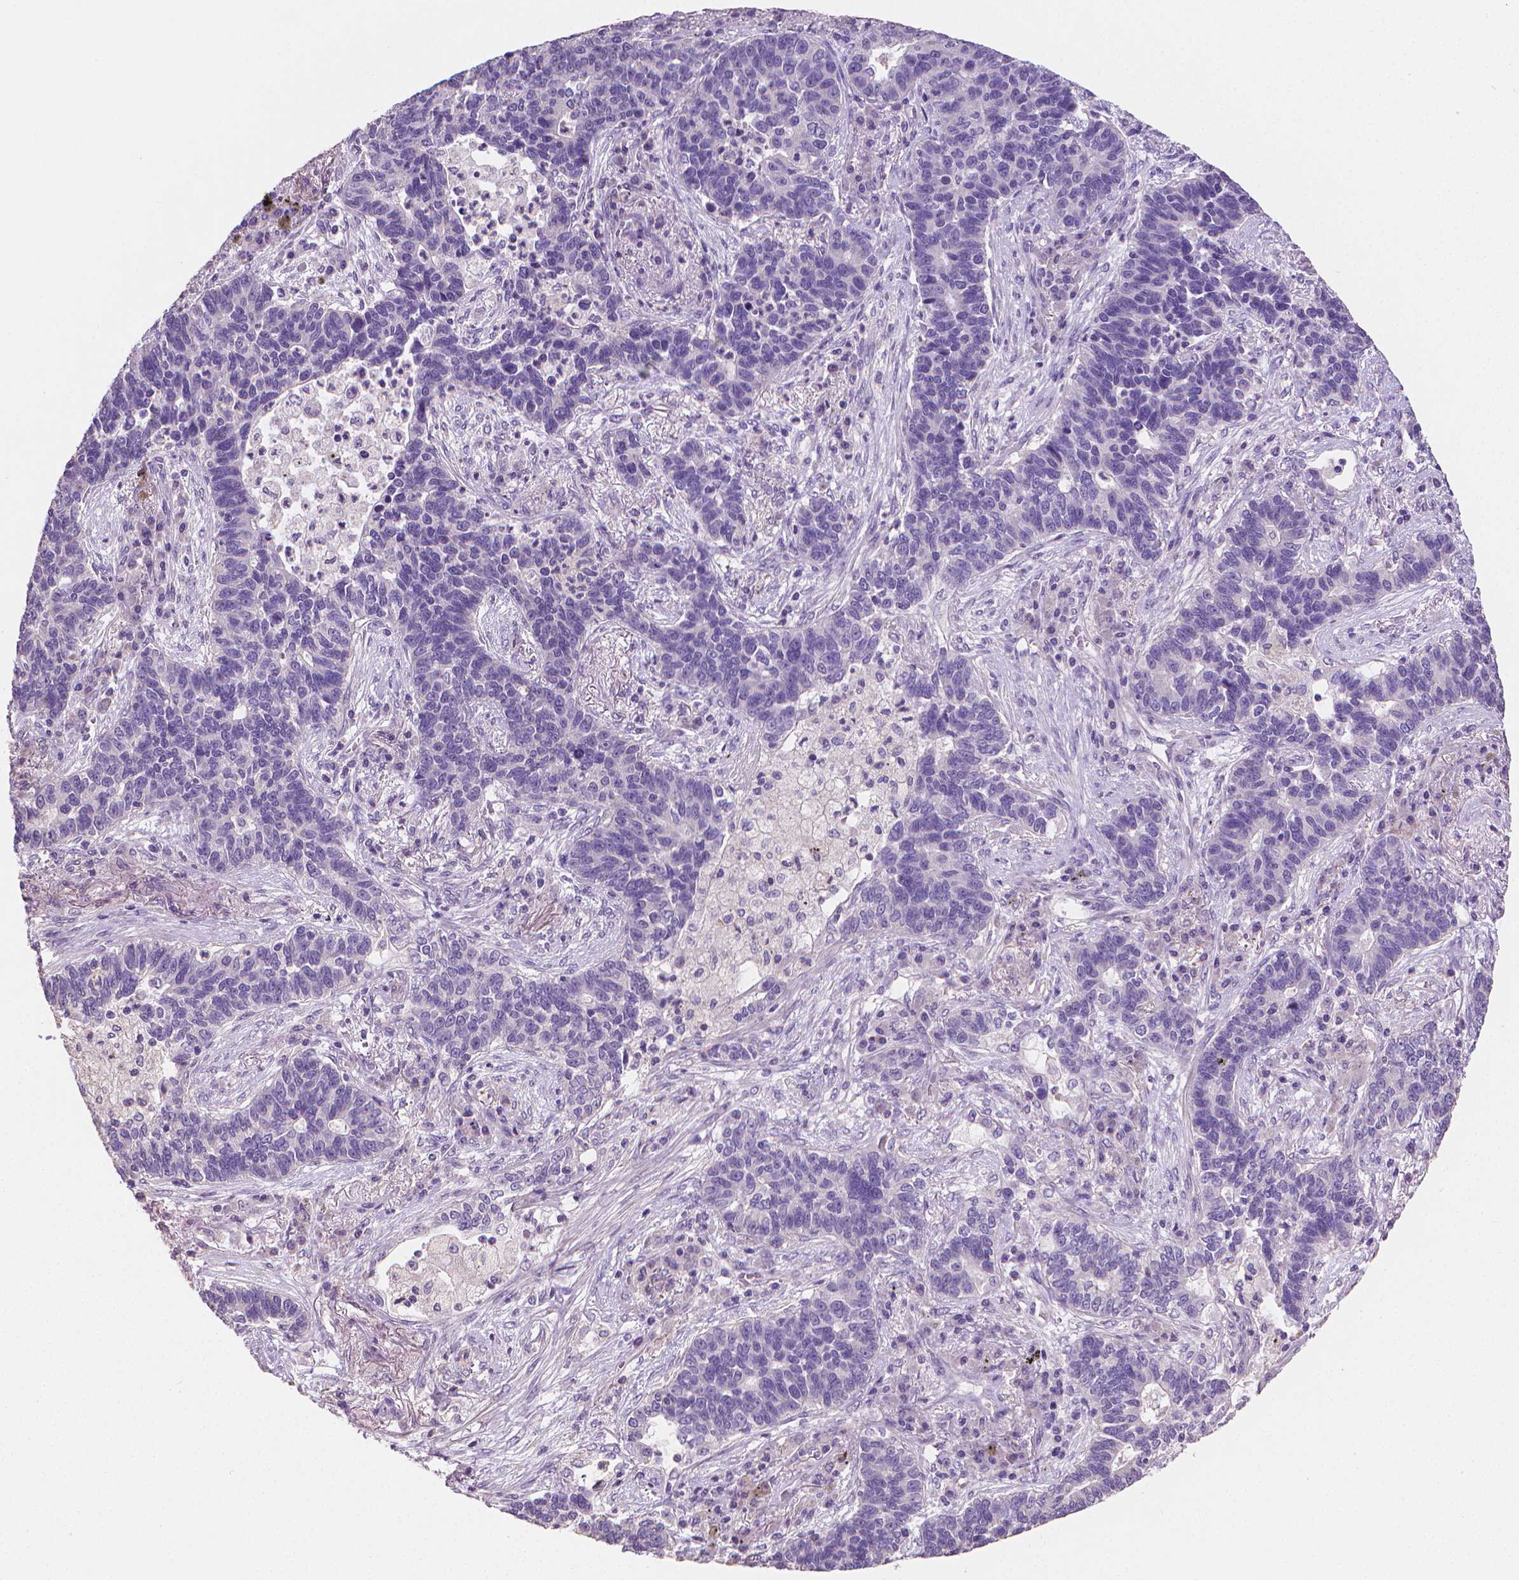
{"staining": {"intensity": "negative", "quantity": "none", "location": "none"}, "tissue": "lung cancer", "cell_type": "Tumor cells", "image_type": "cancer", "snomed": [{"axis": "morphology", "description": "Adenocarcinoma, NOS"}, {"axis": "topography", "description": "Lung"}], "caption": "Immunohistochemistry (IHC) image of human lung adenocarcinoma stained for a protein (brown), which reveals no staining in tumor cells. The staining is performed using DAB brown chromogen with nuclei counter-stained in using hematoxylin.", "gene": "CATIP", "patient": {"sex": "female", "age": 57}}